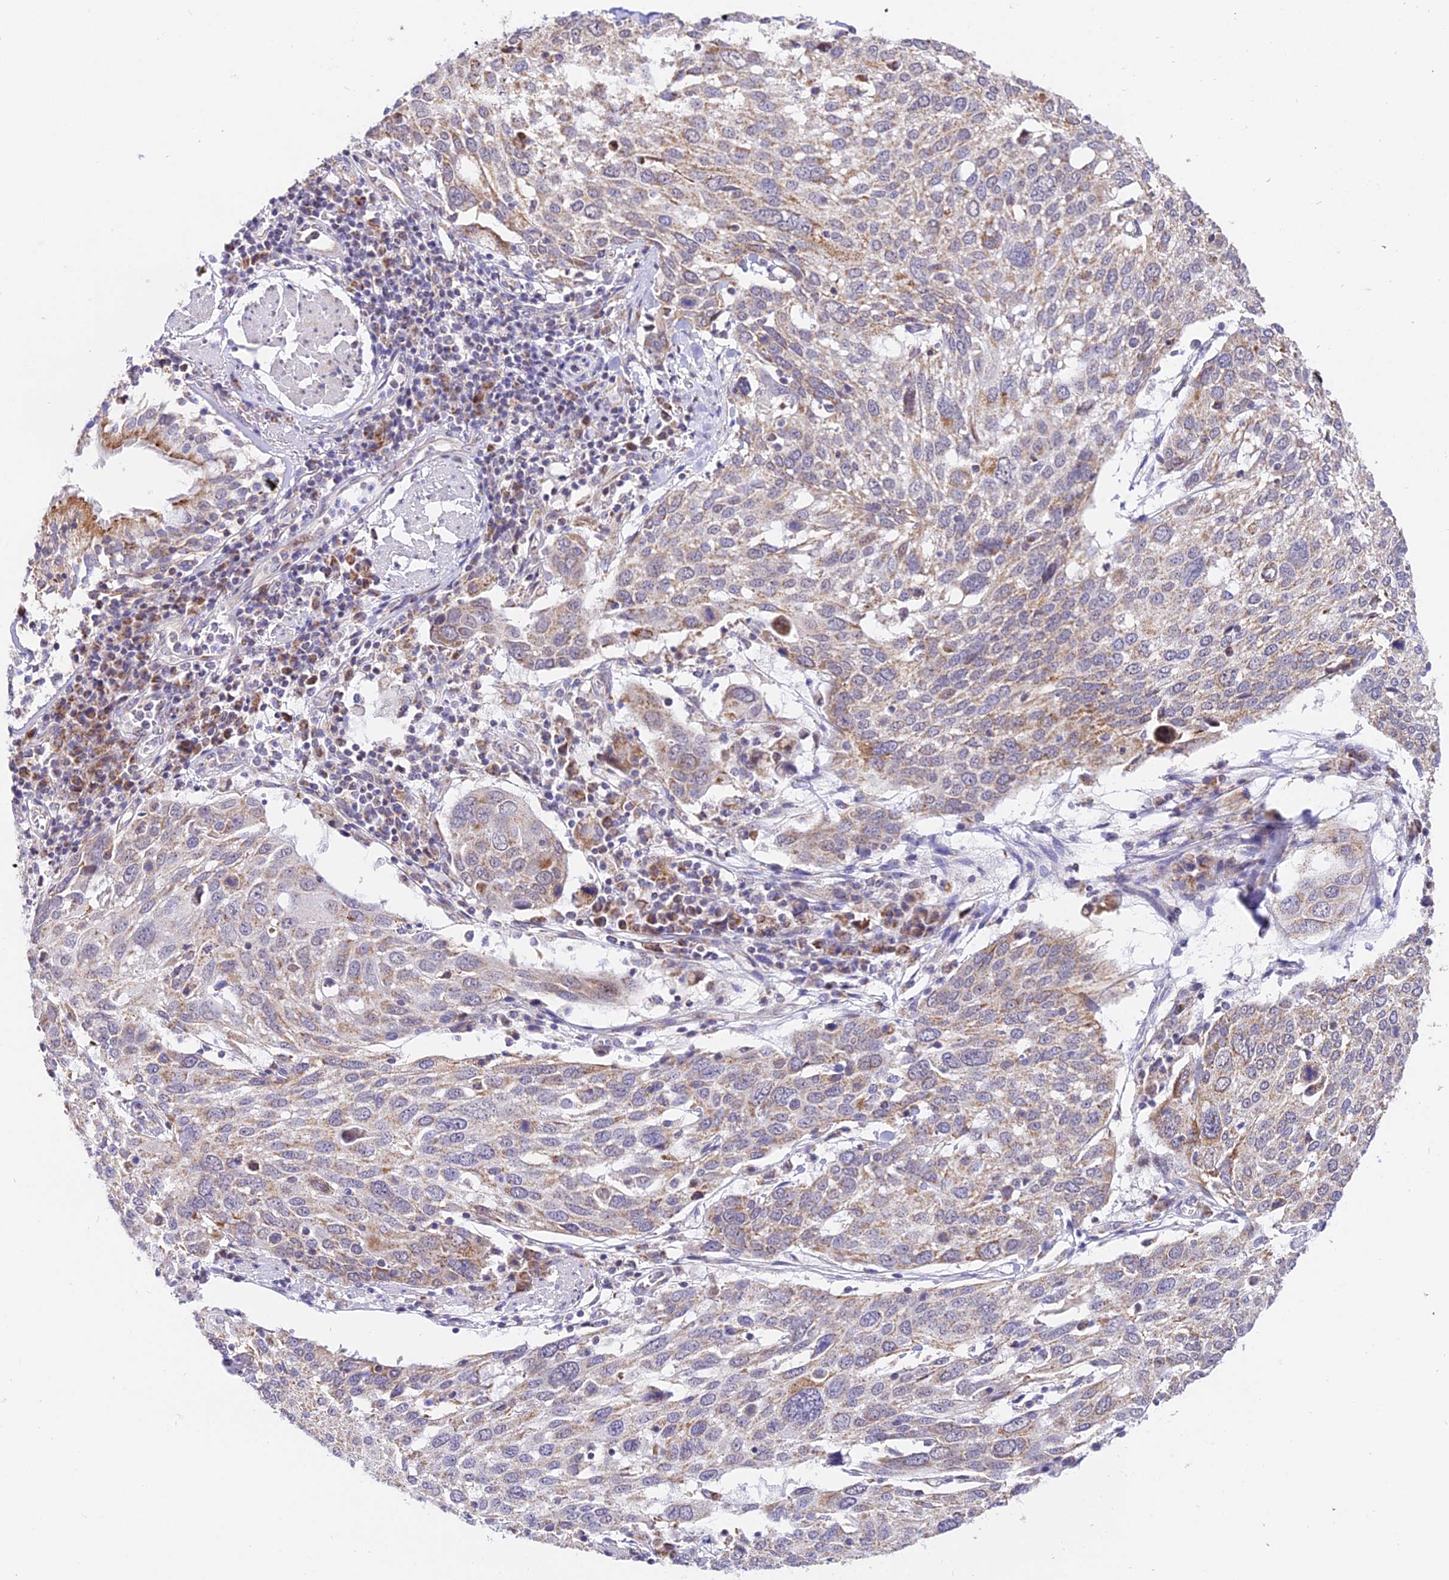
{"staining": {"intensity": "moderate", "quantity": "<25%", "location": "cytoplasmic/membranous"}, "tissue": "lung cancer", "cell_type": "Tumor cells", "image_type": "cancer", "snomed": [{"axis": "morphology", "description": "Squamous cell carcinoma, NOS"}, {"axis": "topography", "description": "Lung"}], "caption": "The photomicrograph shows a brown stain indicating the presence of a protein in the cytoplasmic/membranous of tumor cells in lung cancer. The staining is performed using DAB (3,3'-diaminobenzidine) brown chromogen to label protein expression. The nuclei are counter-stained blue using hematoxylin.", "gene": "ATP5PB", "patient": {"sex": "male", "age": 65}}